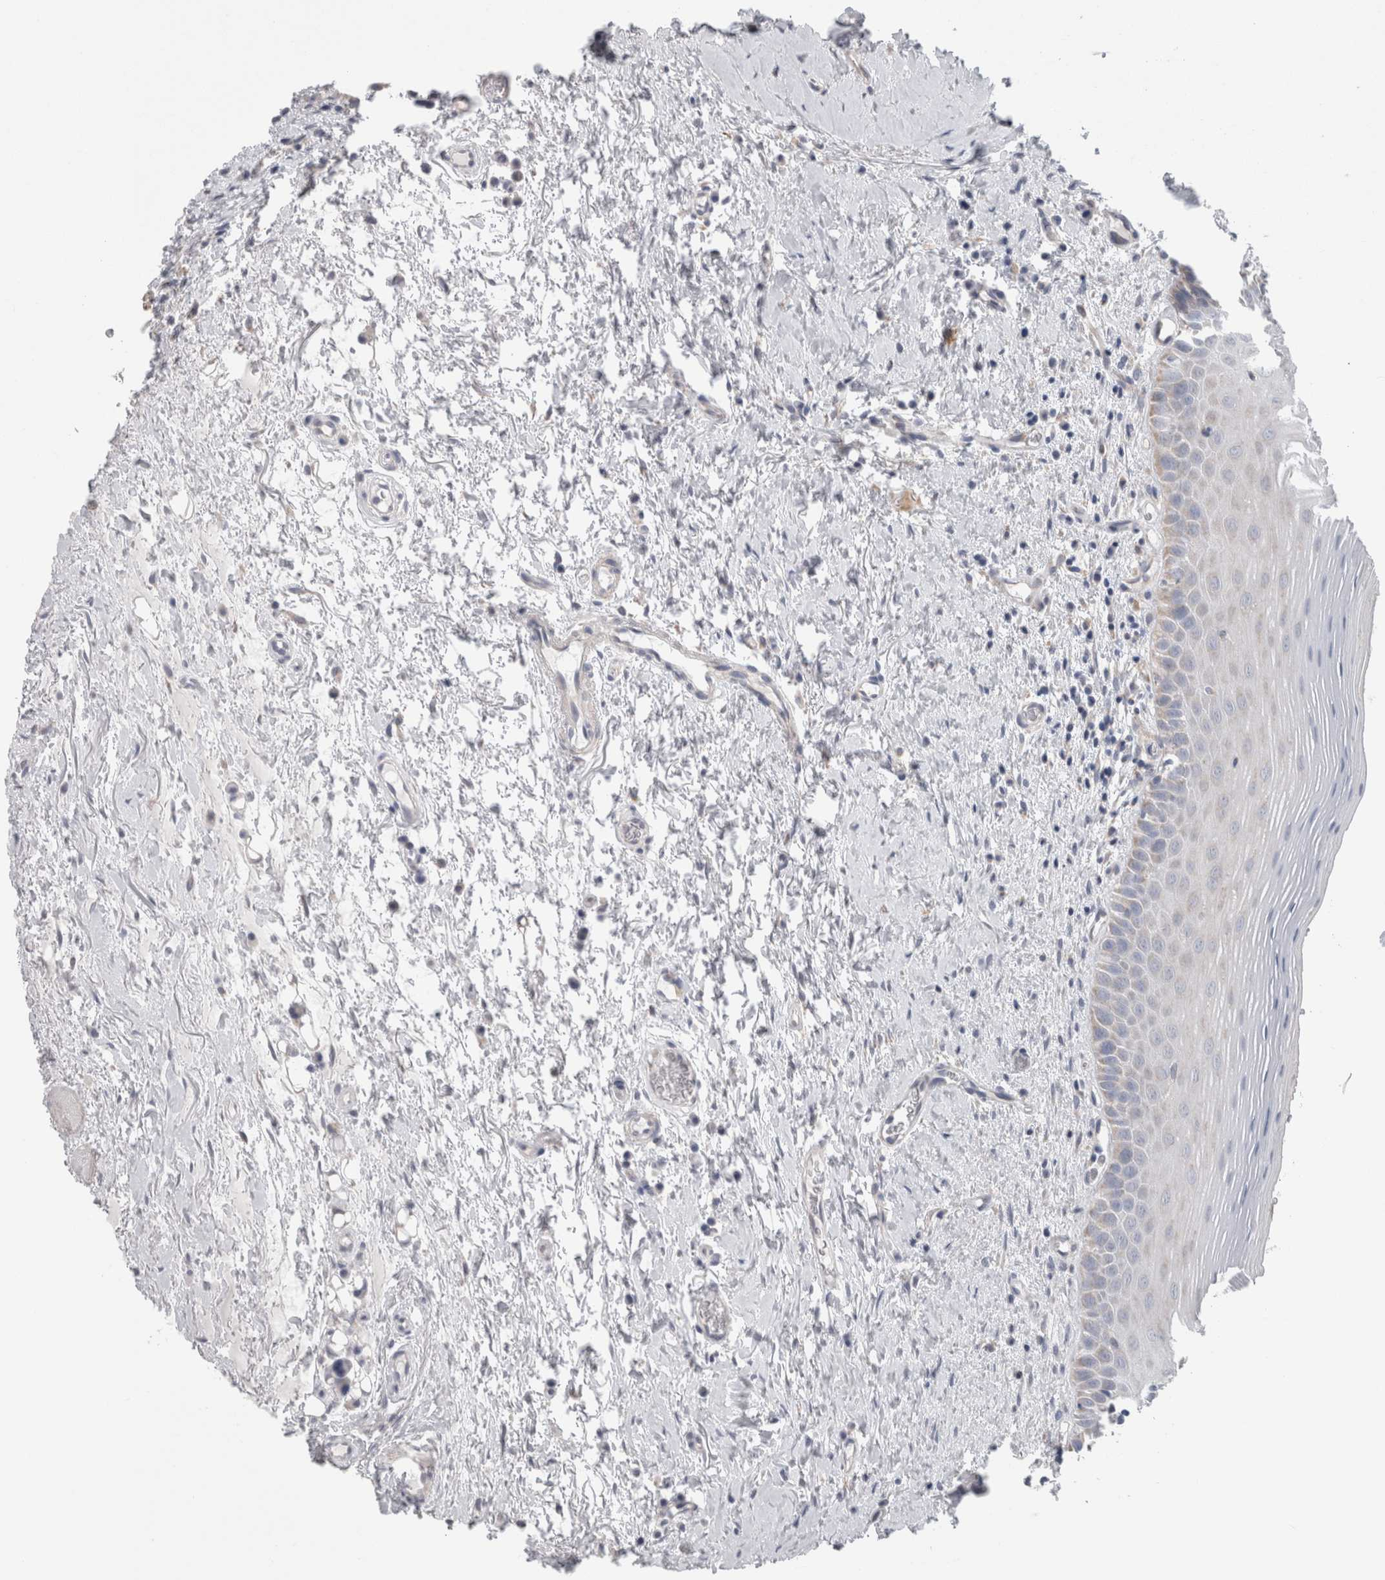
{"staining": {"intensity": "negative", "quantity": "none", "location": "none"}, "tissue": "oral mucosa", "cell_type": "Squamous epithelial cells", "image_type": "normal", "snomed": [{"axis": "morphology", "description": "Normal tissue, NOS"}, {"axis": "topography", "description": "Oral tissue"}], "caption": "This histopathology image is of normal oral mucosa stained with immunohistochemistry (IHC) to label a protein in brown with the nuclei are counter-stained blue. There is no positivity in squamous epithelial cells.", "gene": "GDAP1", "patient": {"sex": "male", "age": 82}}